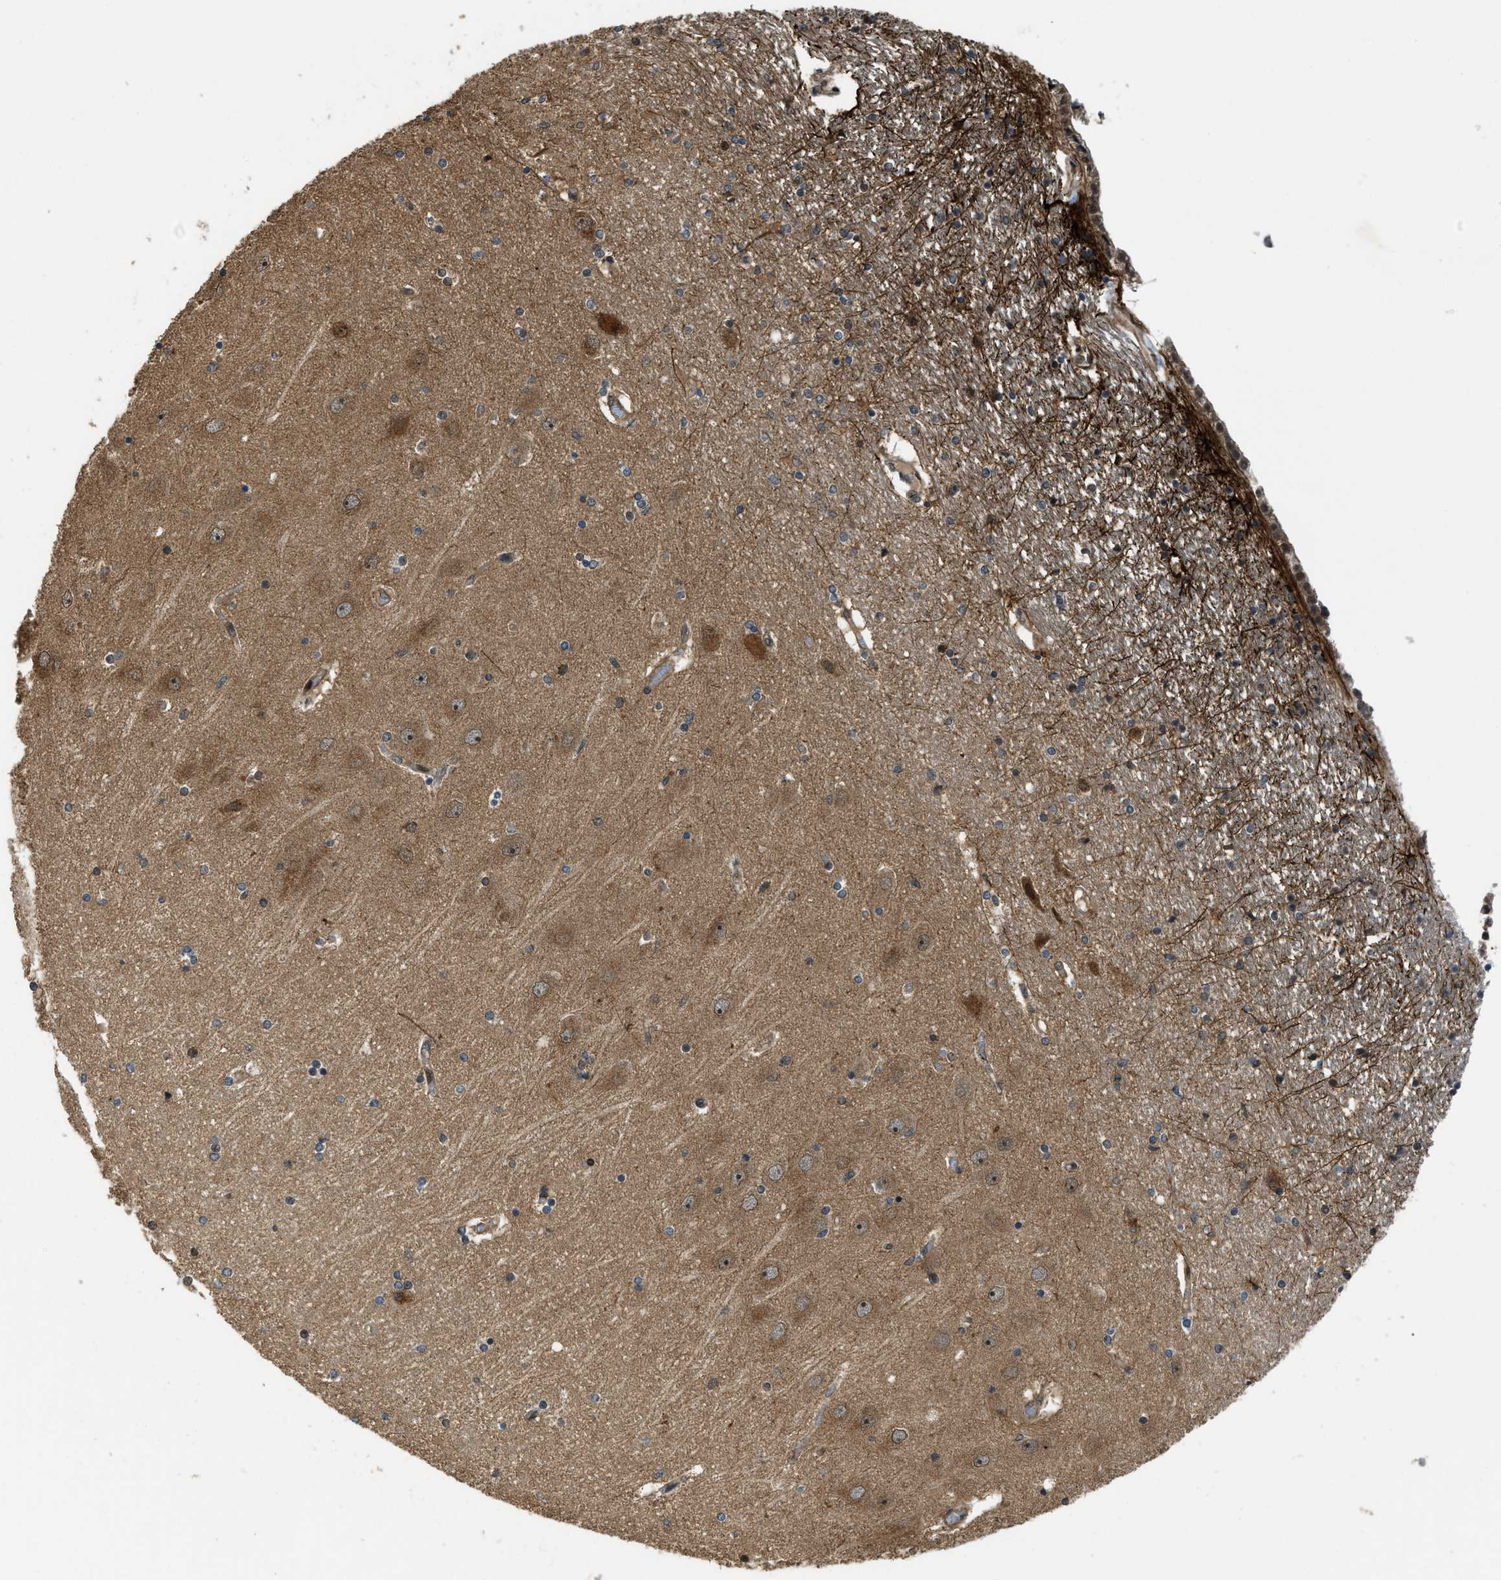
{"staining": {"intensity": "moderate", "quantity": ">75%", "location": "cytoplasmic/membranous"}, "tissue": "hippocampus", "cell_type": "Glial cells", "image_type": "normal", "snomed": [{"axis": "morphology", "description": "Normal tissue, NOS"}, {"axis": "topography", "description": "Hippocampus"}], "caption": "High-magnification brightfield microscopy of benign hippocampus stained with DAB (3,3'-diaminobenzidine) (brown) and counterstained with hematoxylin (blue). glial cells exhibit moderate cytoplasmic/membranous staining is appreciated in approximately>75% of cells.", "gene": "DNAJC28", "patient": {"sex": "female", "age": 54}}